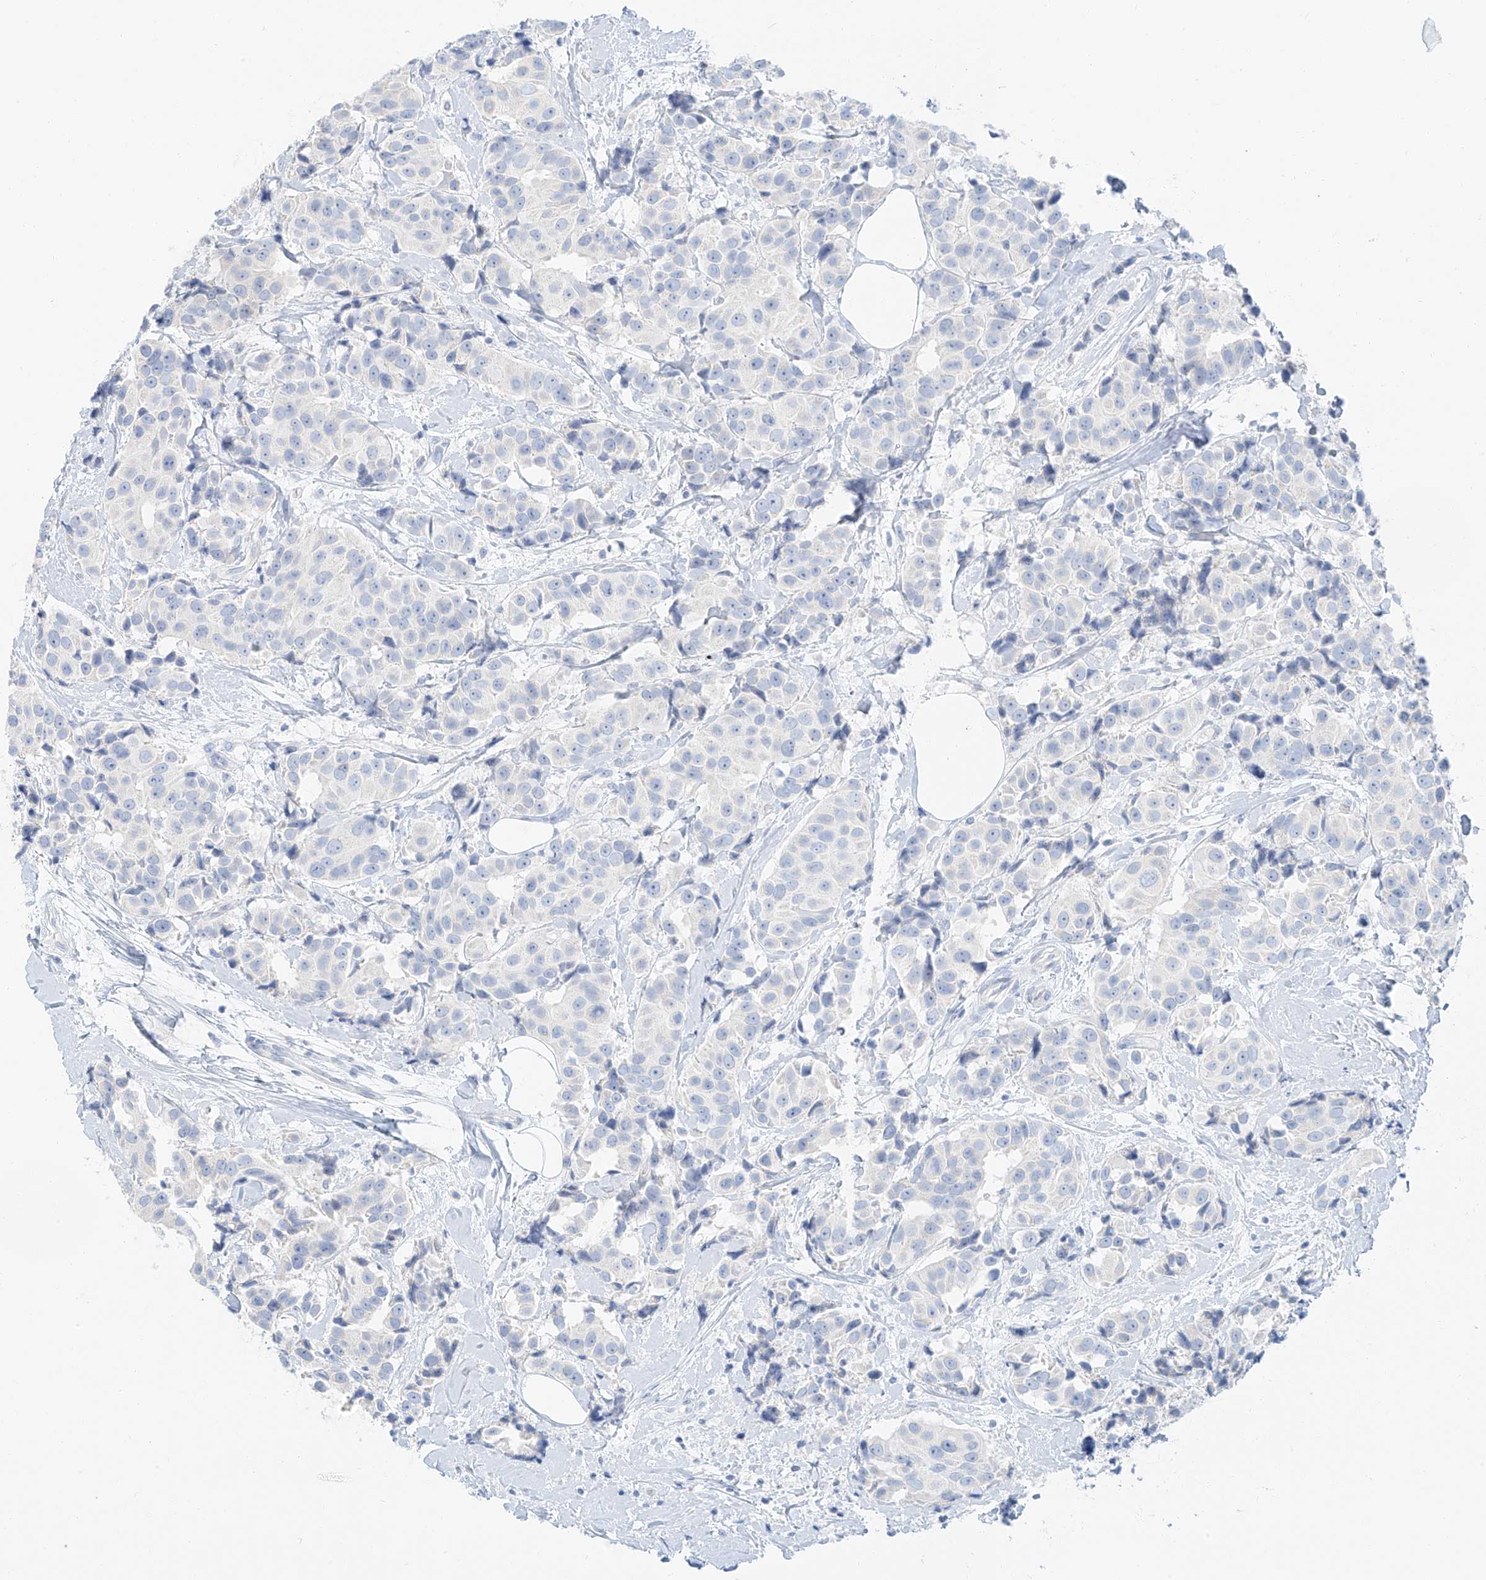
{"staining": {"intensity": "negative", "quantity": "none", "location": "none"}, "tissue": "breast cancer", "cell_type": "Tumor cells", "image_type": "cancer", "snomed": [{"axis": "morphology", "description": "Normal tissue, NOS"}, {"axis": "morphology", "description": "Duct carcinoma"}, {"axis": "topography", "description": "Breast"}], "caption": "Histopathology image shows no protein positivity in tumor cells of intraductal carcinoma (breast) tissue.", "gene": "PGC", "patient": {"sex": "female", "age": 39}}